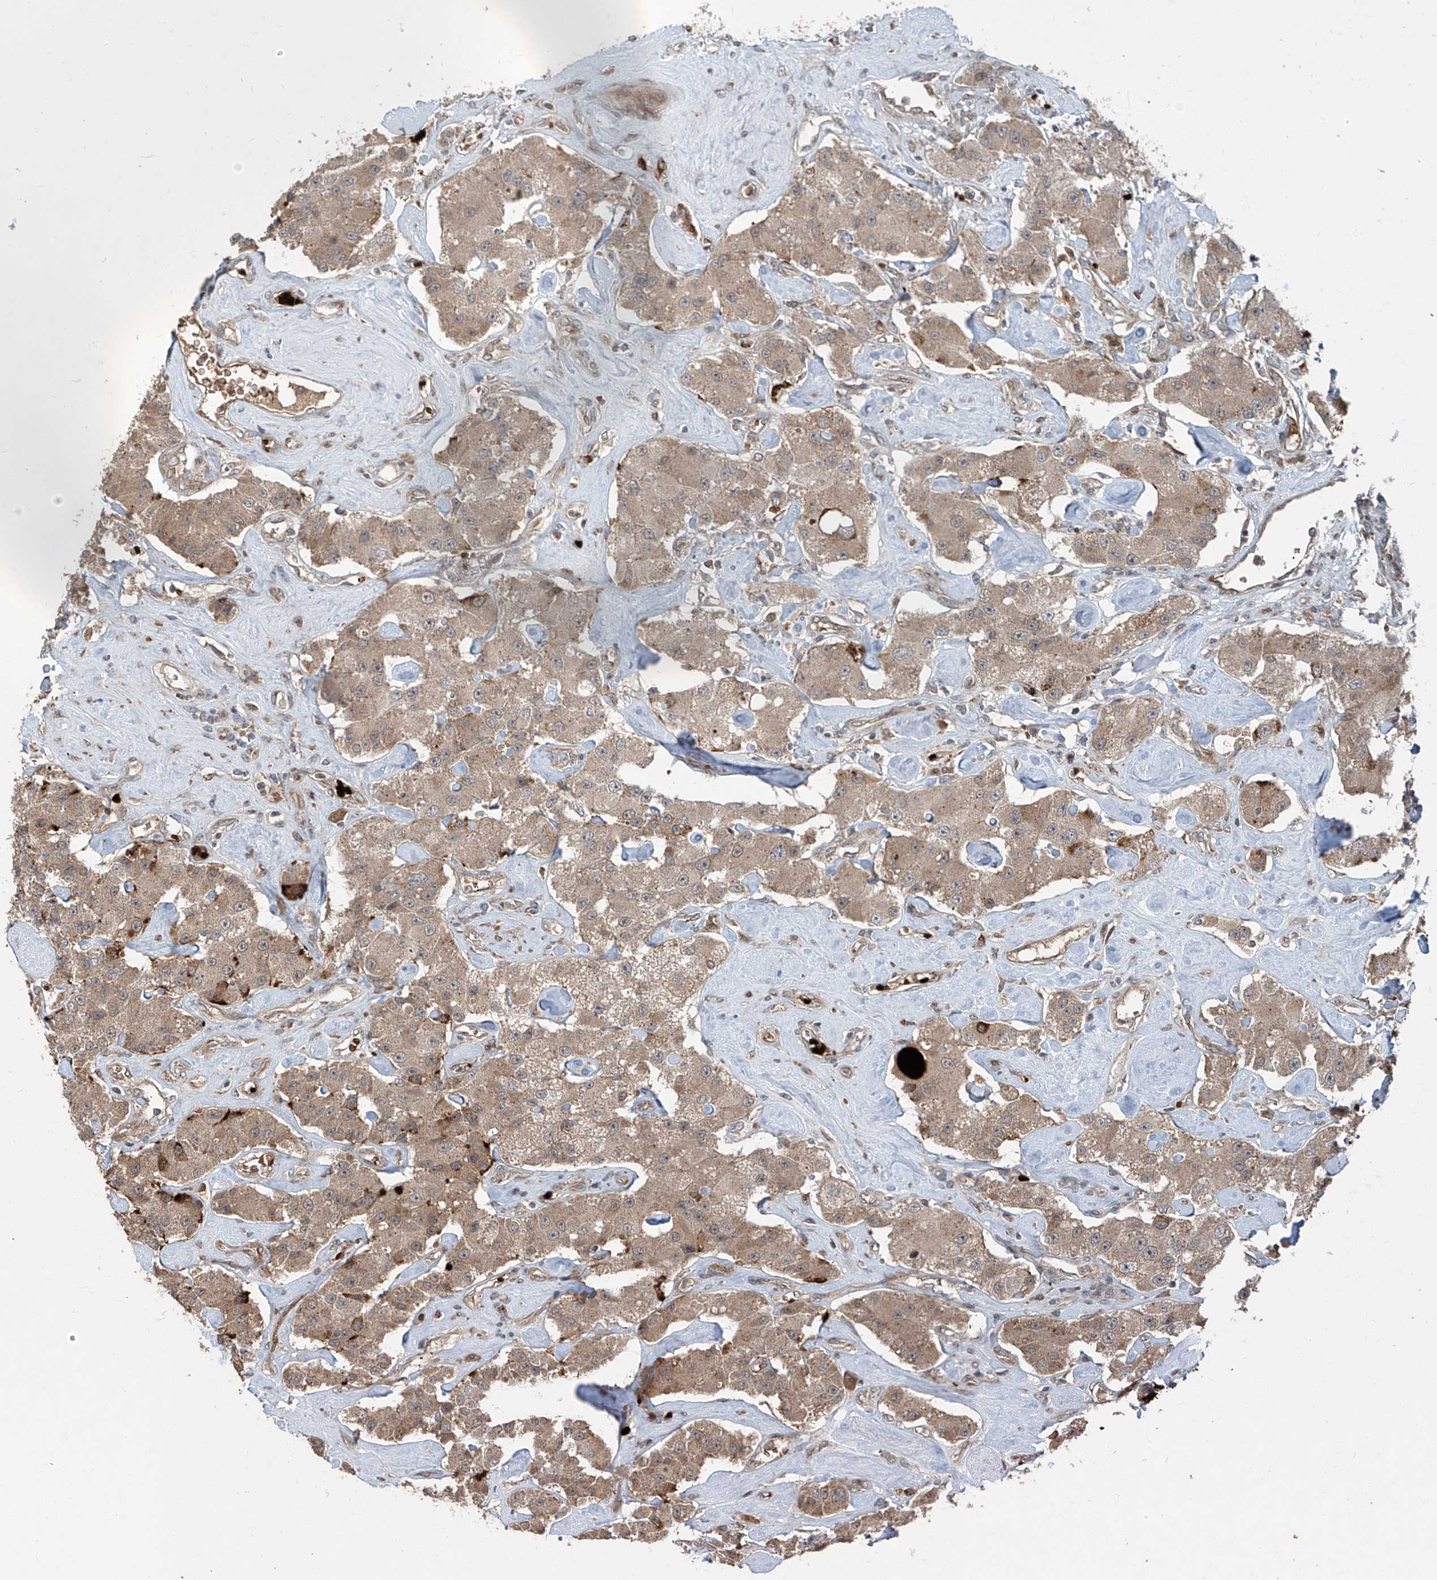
{"staining": {"intensity": "weak", "quantity": ">75%", "location": "cytoplasmic/membranous"}, "tissue": "carcinoid", "cell_type": "Tumor cells", "image_type": "cancer", "snomed": [{"axis": "morphology", "description": "Carcinoid, malignant, NOS"}, {"axis": "topography", "description": "Pancreas"}], "caption": "A brown stain highlights weak cytoplasmic/membranous positivity of a protein in carcinoid tumor cells.", "gene": "ZDHHC9", "patient": {"sex": "male", "age": 41}}